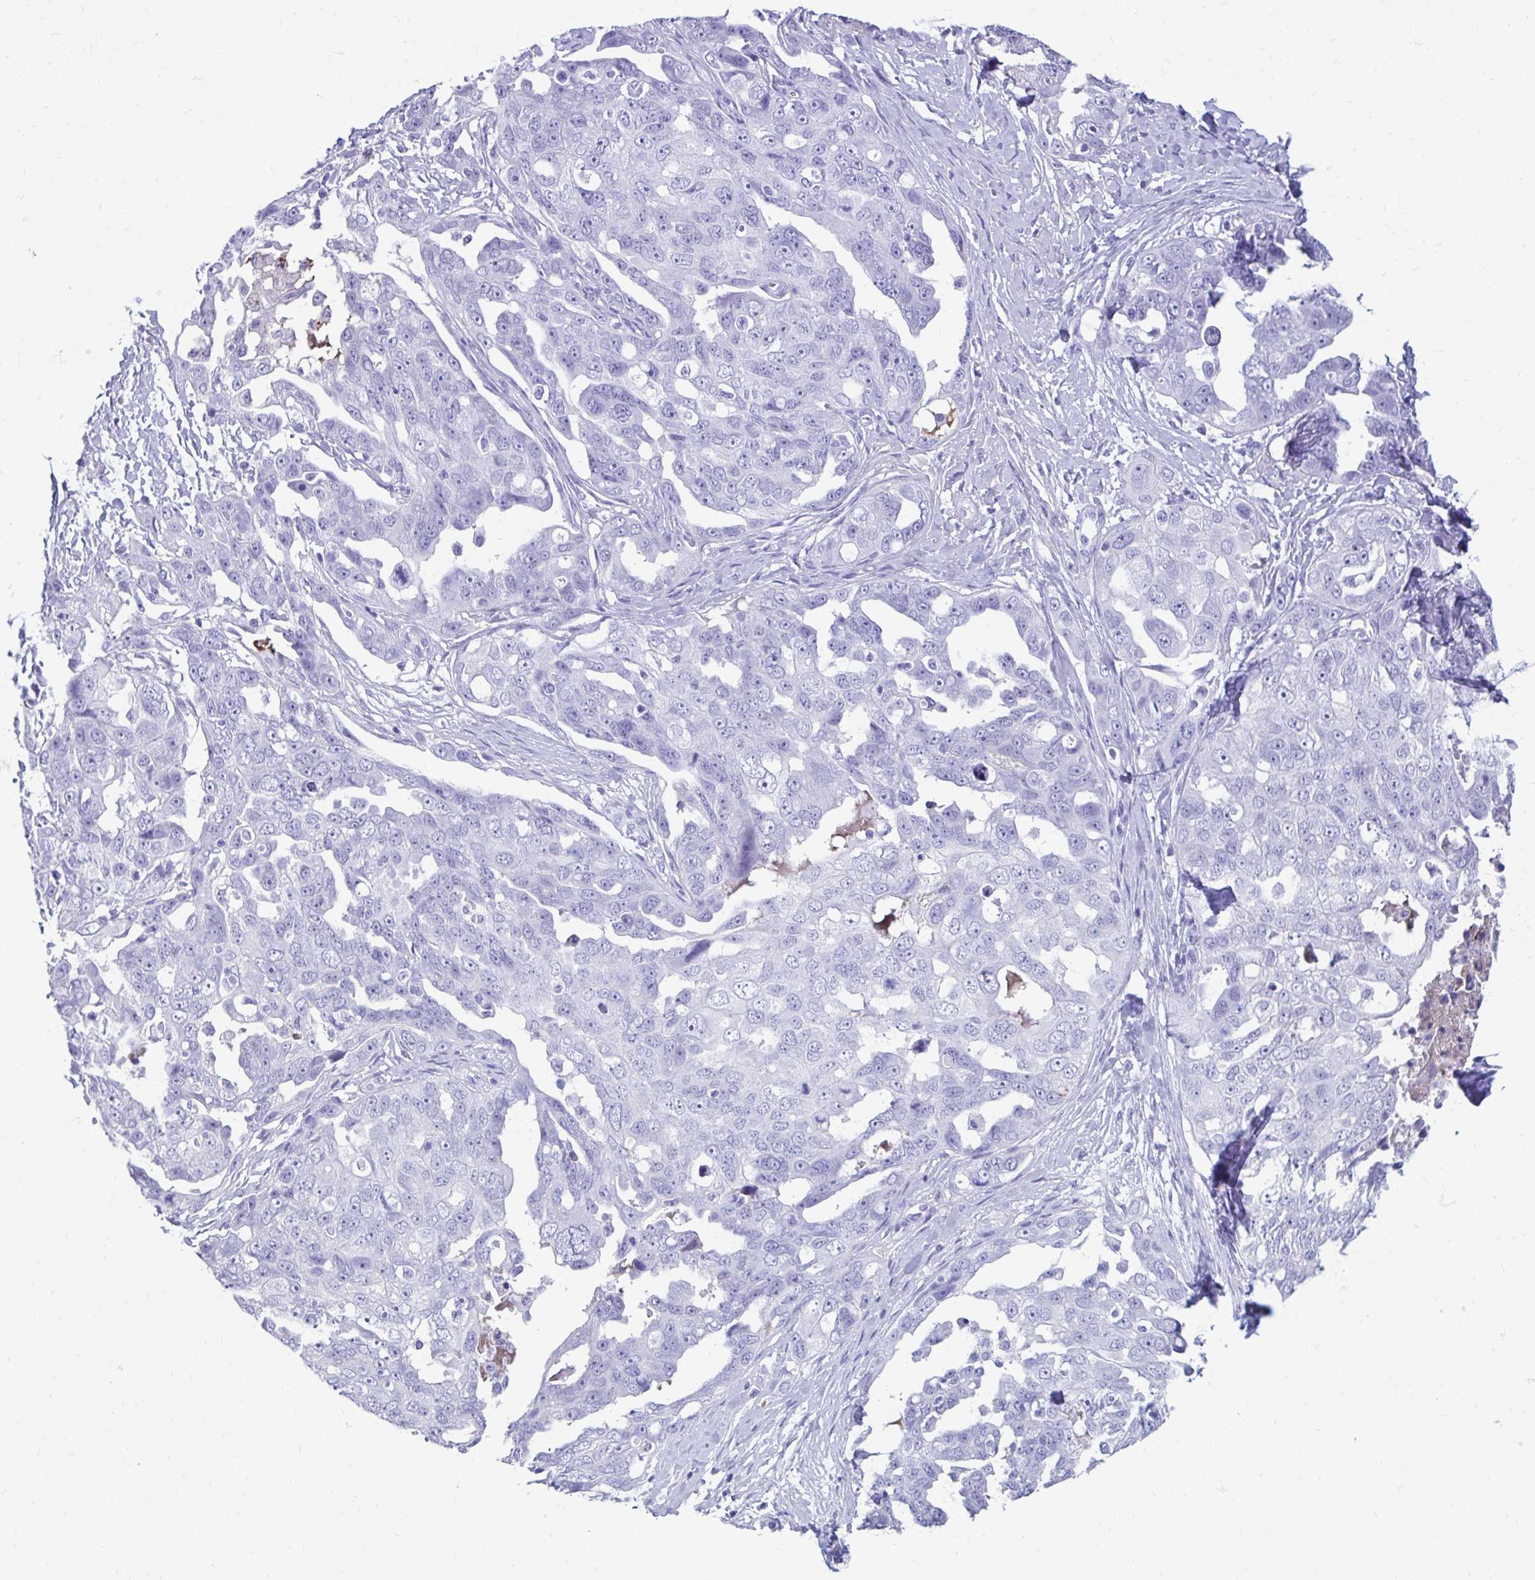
{"staining": {"intensity": "negative", "quantity": "none", "location": "none"}, "tissue": "ovarian cancer", "cell_type": "Tumor cells", "image_type": "cancer", "snomed": [{"axis": "morphology", "description": "Carcinoma, endometroid"}, {"axis": "topography", "description": "Ovary"}], "caption": "Immunohistochemical staining of human ovarian cancer displays no significant staining in tumor cells.", "gene": "SMIM9", "patient": {"sex": "female", "age": 70}}